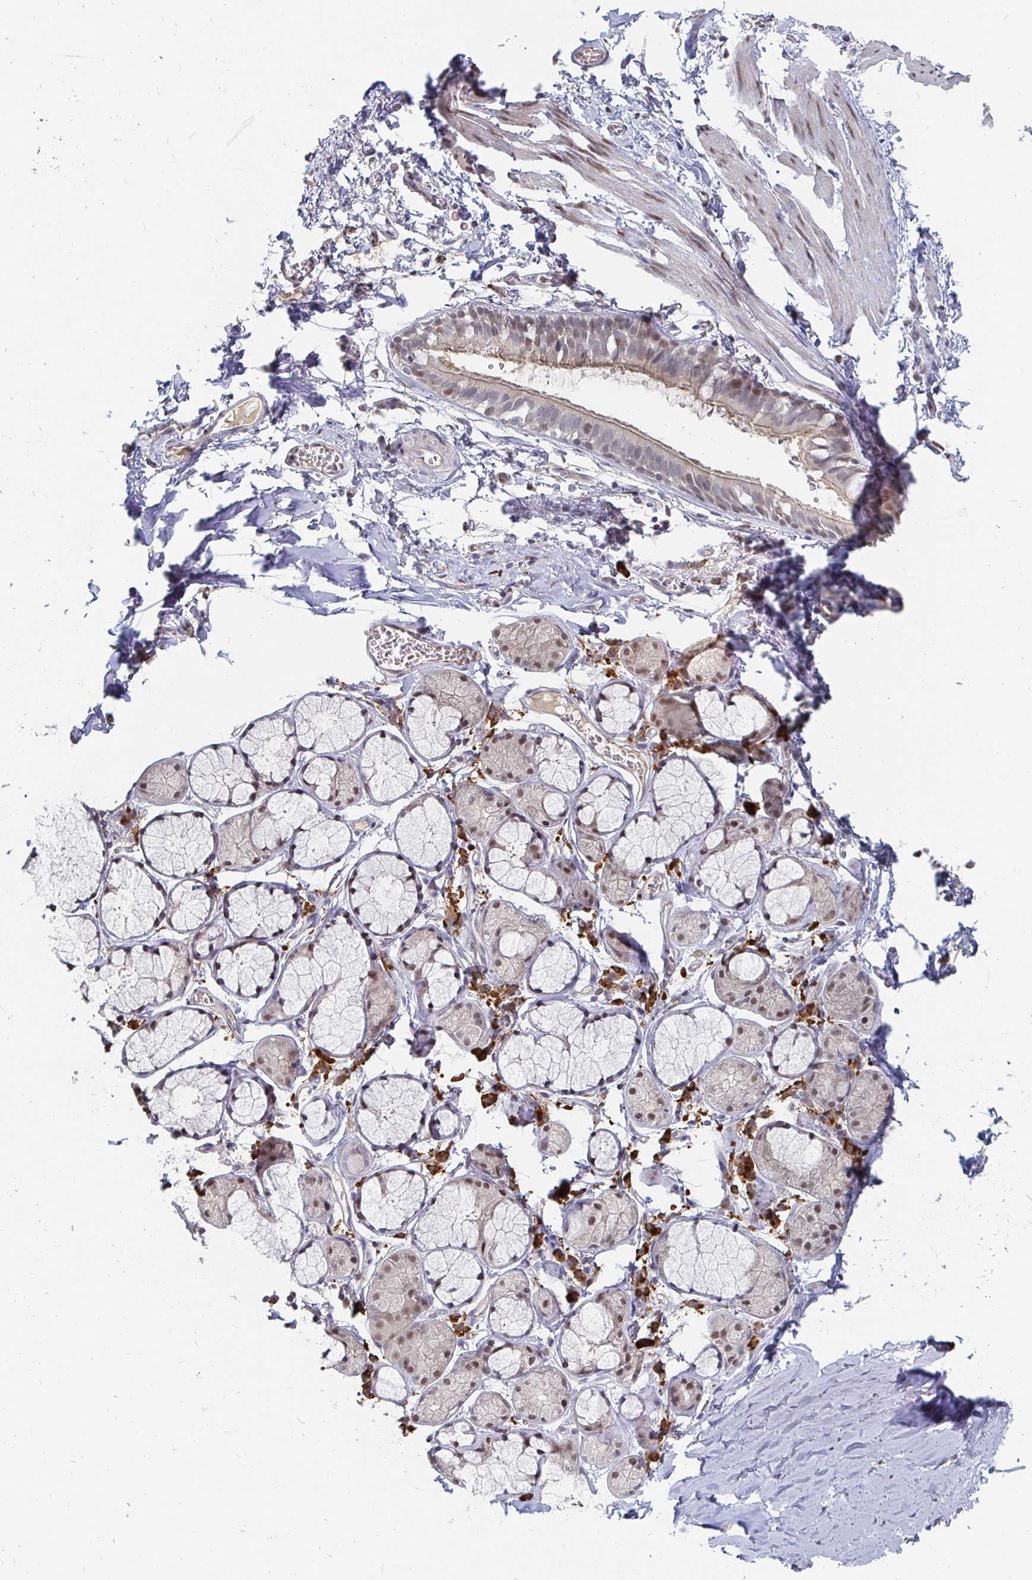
{"staining": {"intensity": "weak", "quantity": "25%-75%", "location": "nuclear"}, "tissue": "bronchus", "cell_type": "Respiratory epithelial cells", "image_type": "normal", "snomed": [{"axis": "morphology", "description": "Normal tissue, NOS"}, {"axis": "topography", "description": "Cartilage tissue"}, {"axis": "topography", "description": "Bronchus"}, {"axis": "topography", "description": "Peripheral nerve tissue"}], "caption": "An image showing weak nuclear staining in about 25%-75% of respiratory epithelial cells in unremarkable bronchus, as visualized by brown immunohistochemical staining.", "gene": "MEIS1", "patient": {"sex": "female", "age": 59}}